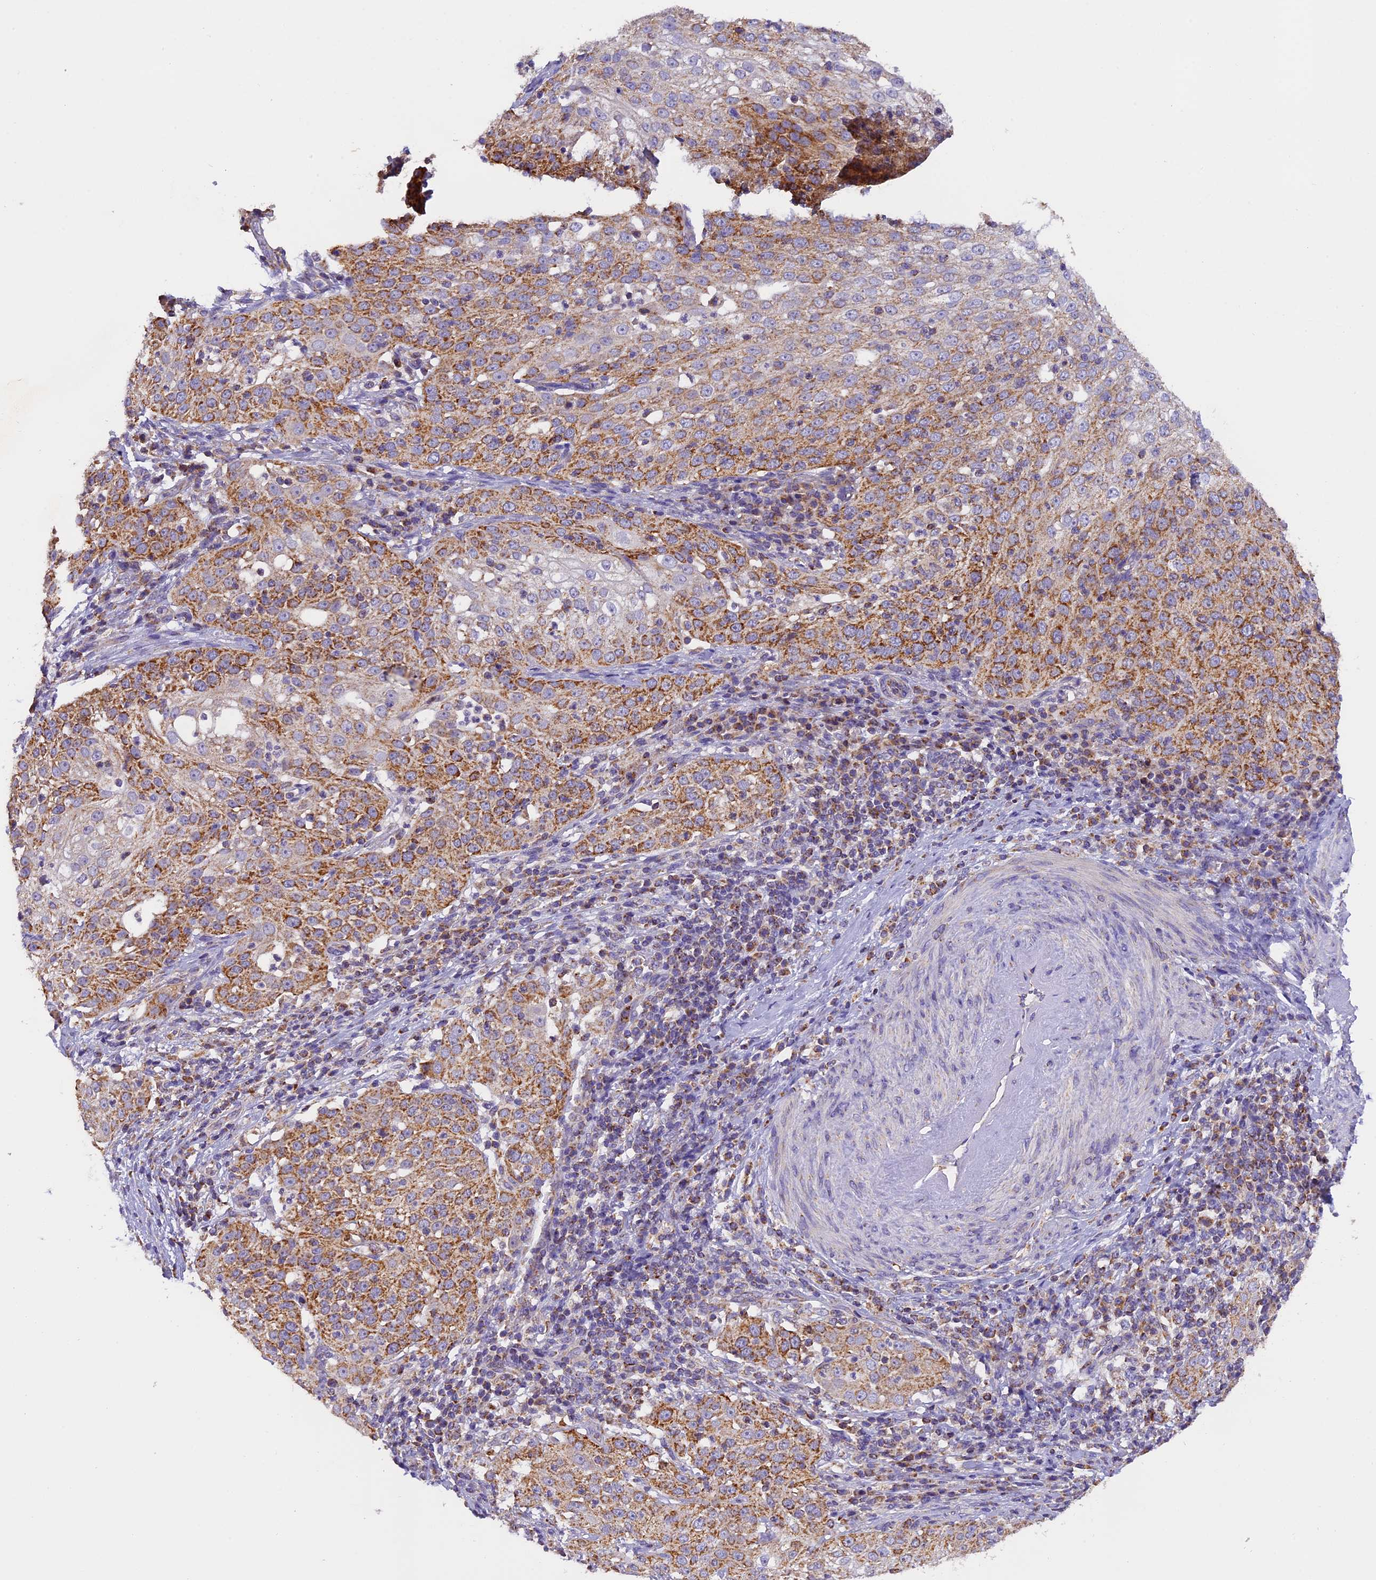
{"staining": {"intensity": "moderate", "quantity": ">75%", "location": "cytoplasmic/membranous"}, "tissue": "cervical cancer", "cell_type": "Tumor cells", "image_type": "cancer", "snomed": [{"axis": "morphology", "description": "Squamous cell carcinoma, NOS"}, {"axis": "topography", "description": "Cervix"}], "caption": "A histopathology image of human cervical squamous cell carcinoma stained for a protein shows moderate cytoplasmic/membranous brown staining in tumor cells.", "gene": "MGME1", "patient": {"sex": "female", "age": 57}}